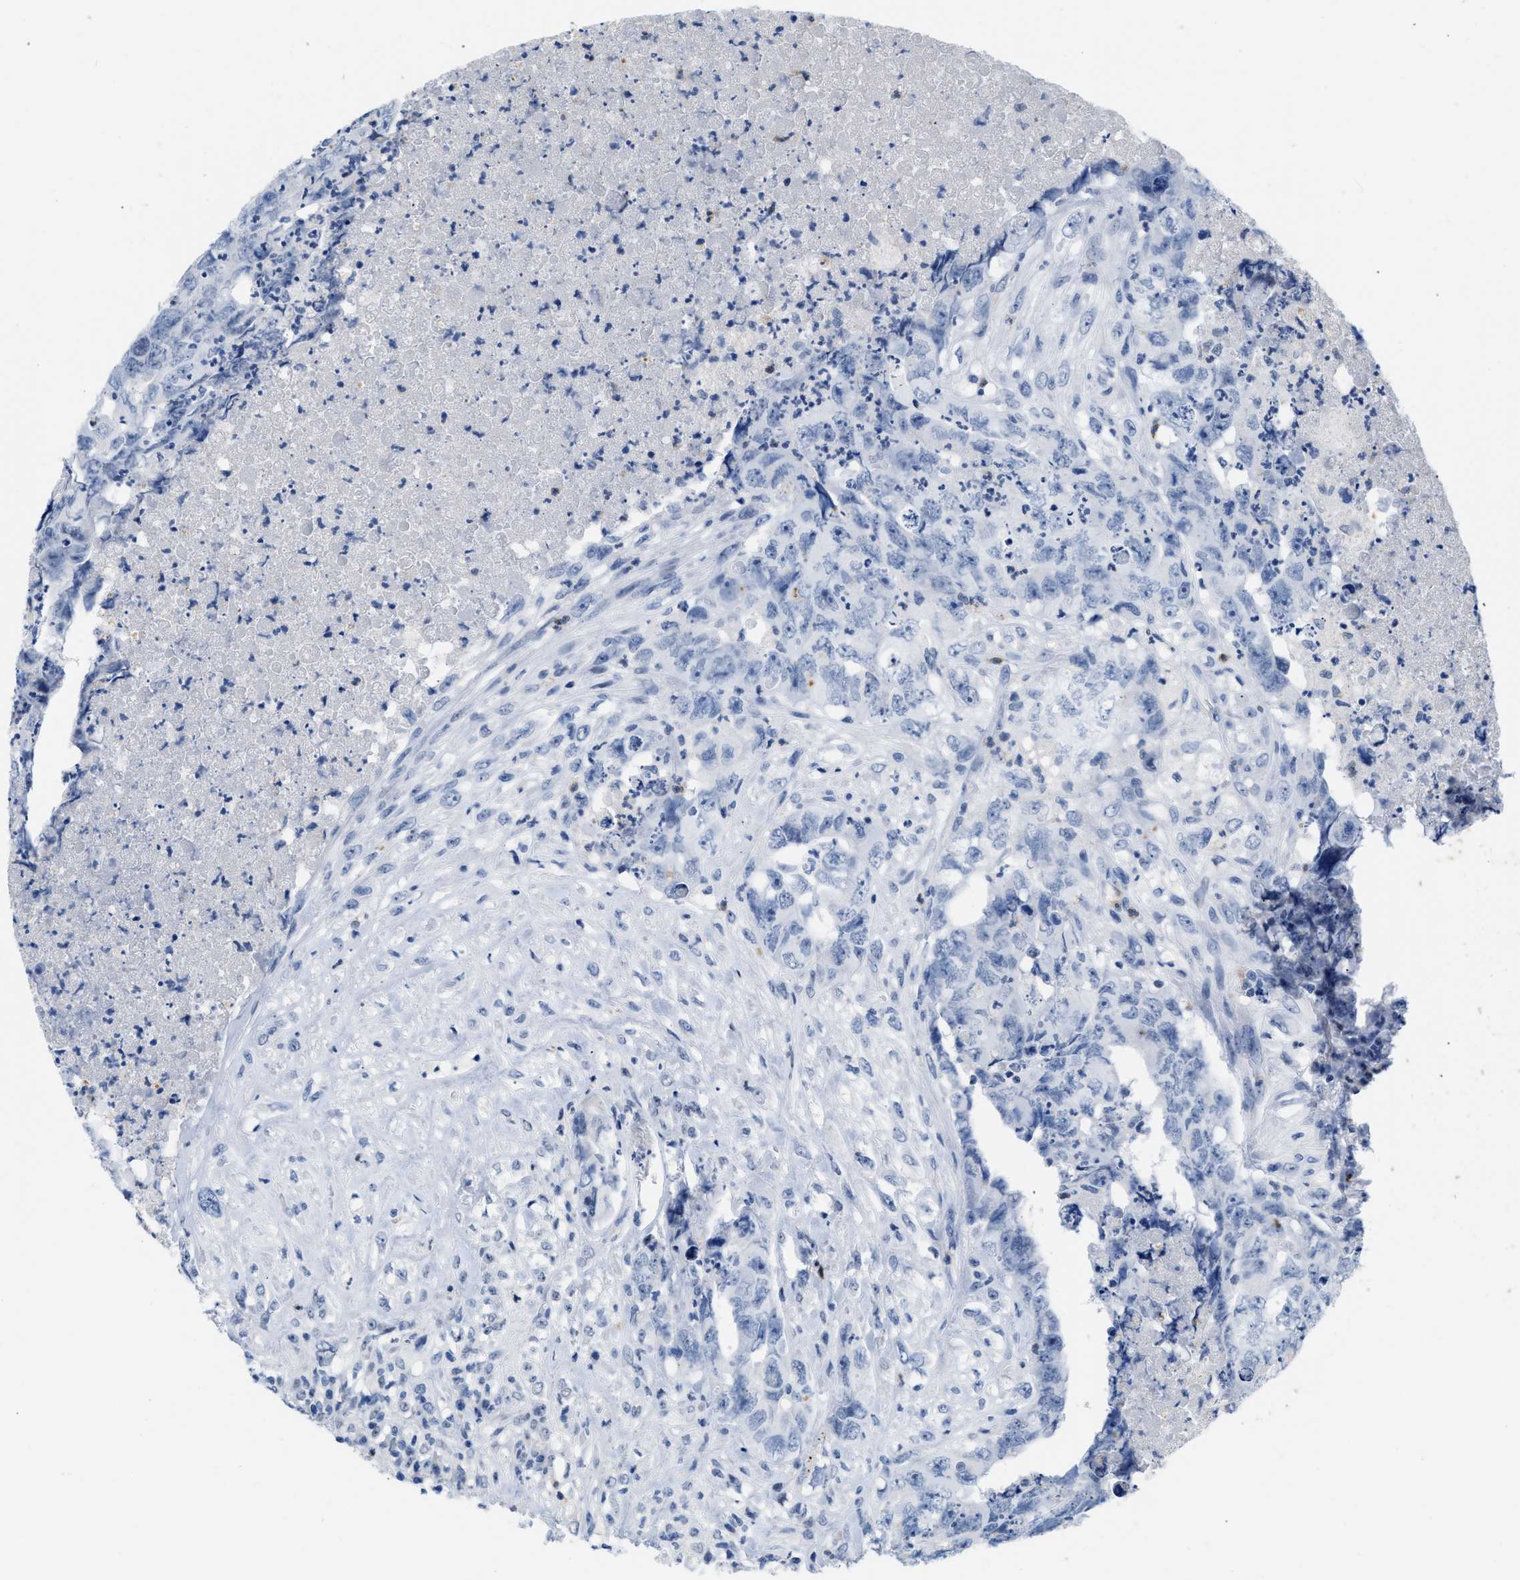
{"staining": {"intensity": "negative", "quantity": "none", "location": "none"}, "tissue": "testis cancer", "cell_type": "Tumor cells", "image_type": "cancer", "snomed": [{"axis": "morphology", "description": "Carcinoma, Embryonal, NOS"}, {"axis": "topography", "description": "Testis"}], "caption": "Tumor cells are negative for protein expression in human testis cancer.", "gene": "BOLL", "patient": {"sex": "male", "age": 32}}